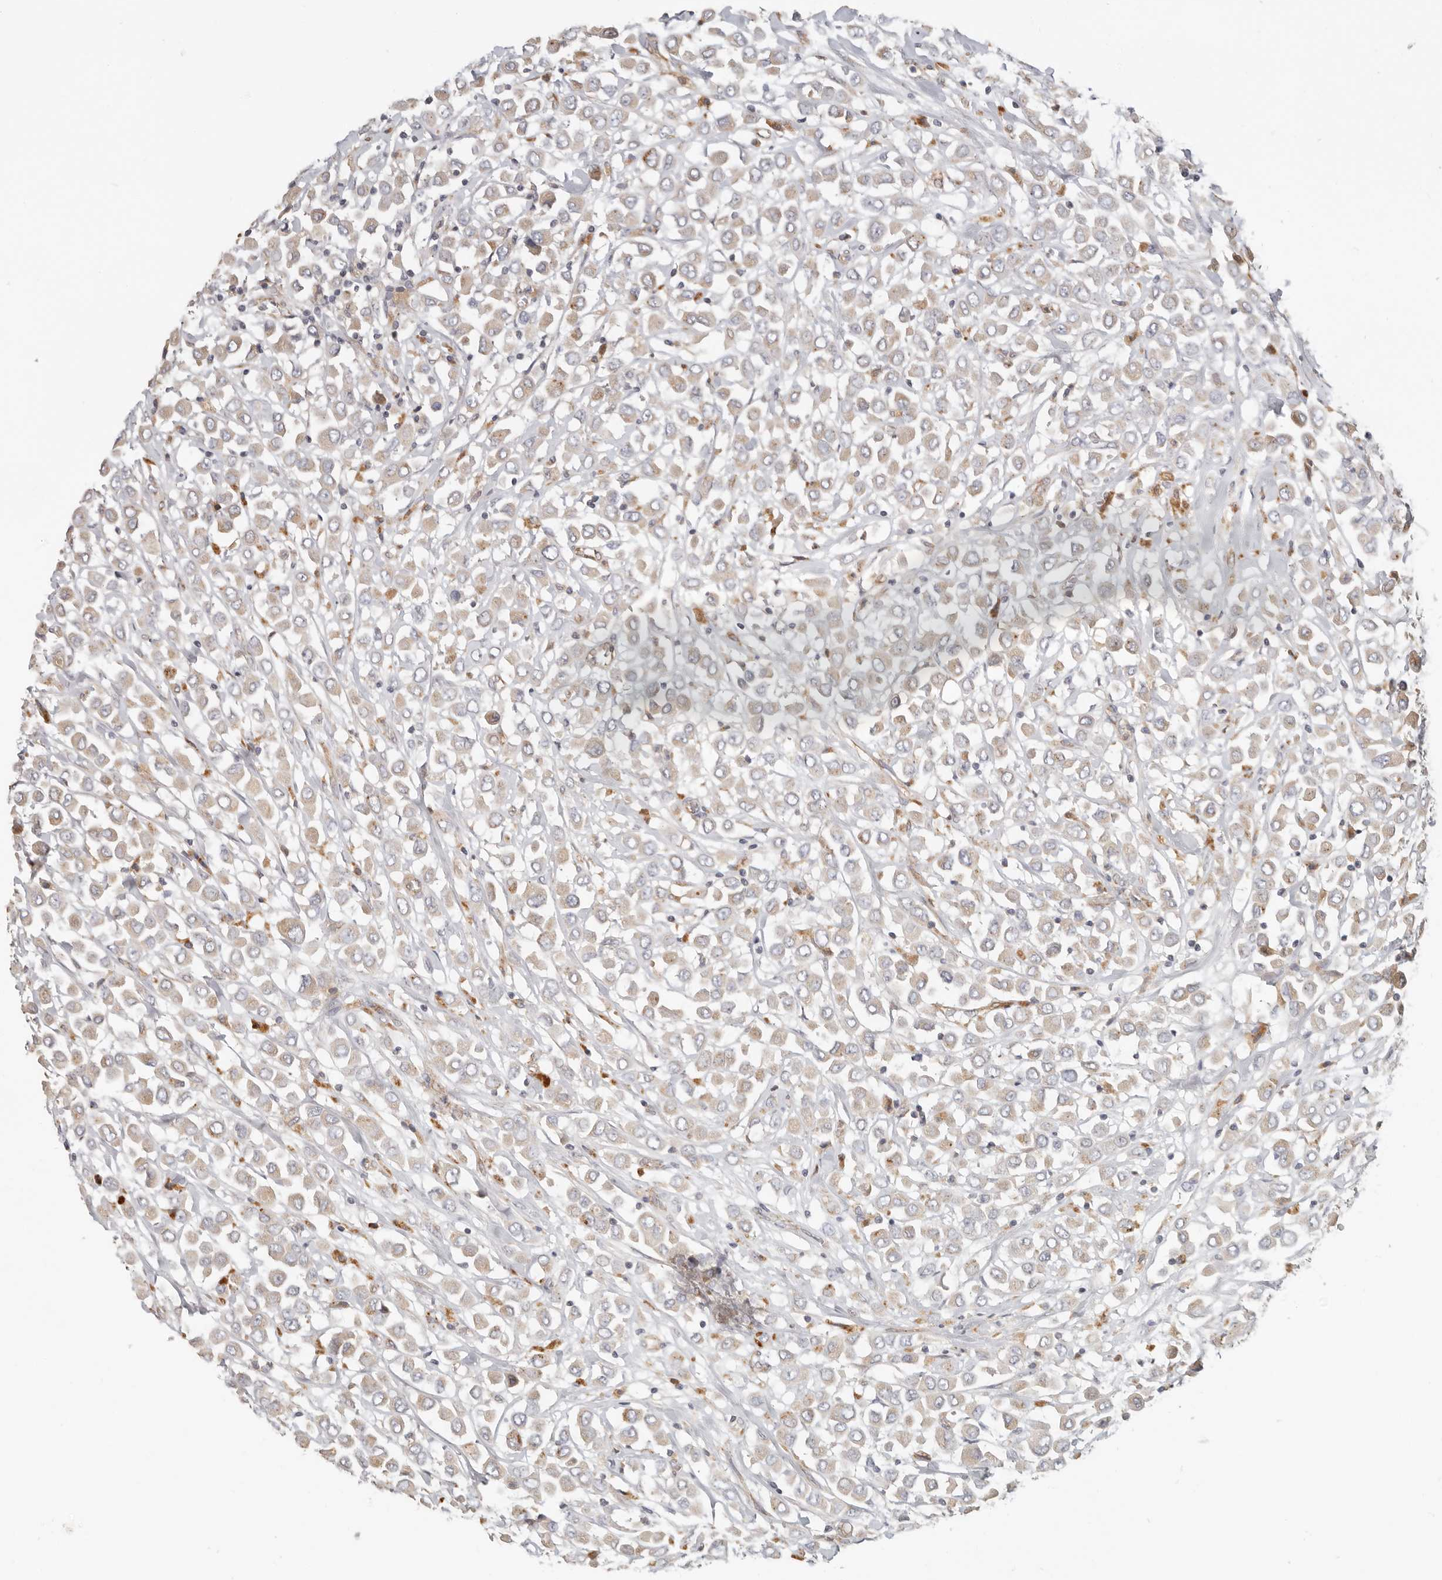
{"staining": {"intensity": "weak", "quantity": "25%-75%", "location": "cytoplasmic/membranous"}, "tissue": "breast cancer", "cell_type": "Tumor cells", "image_type": "cancer", "snomed": [{"axis": "morphology", "description": "Duct carcinoma"}, {"axis": "topography", "description": "Breast"}], "caption": "Breast intraductal carcinoma stained with DAB immunohistochemistry (IHC) reveals low levels of weak cytoplasmic/membranous staining in approximately 25%-75% of tumor cells.", "gene": "SPRING1", "patient": {"sex": "female", "age": 61}}